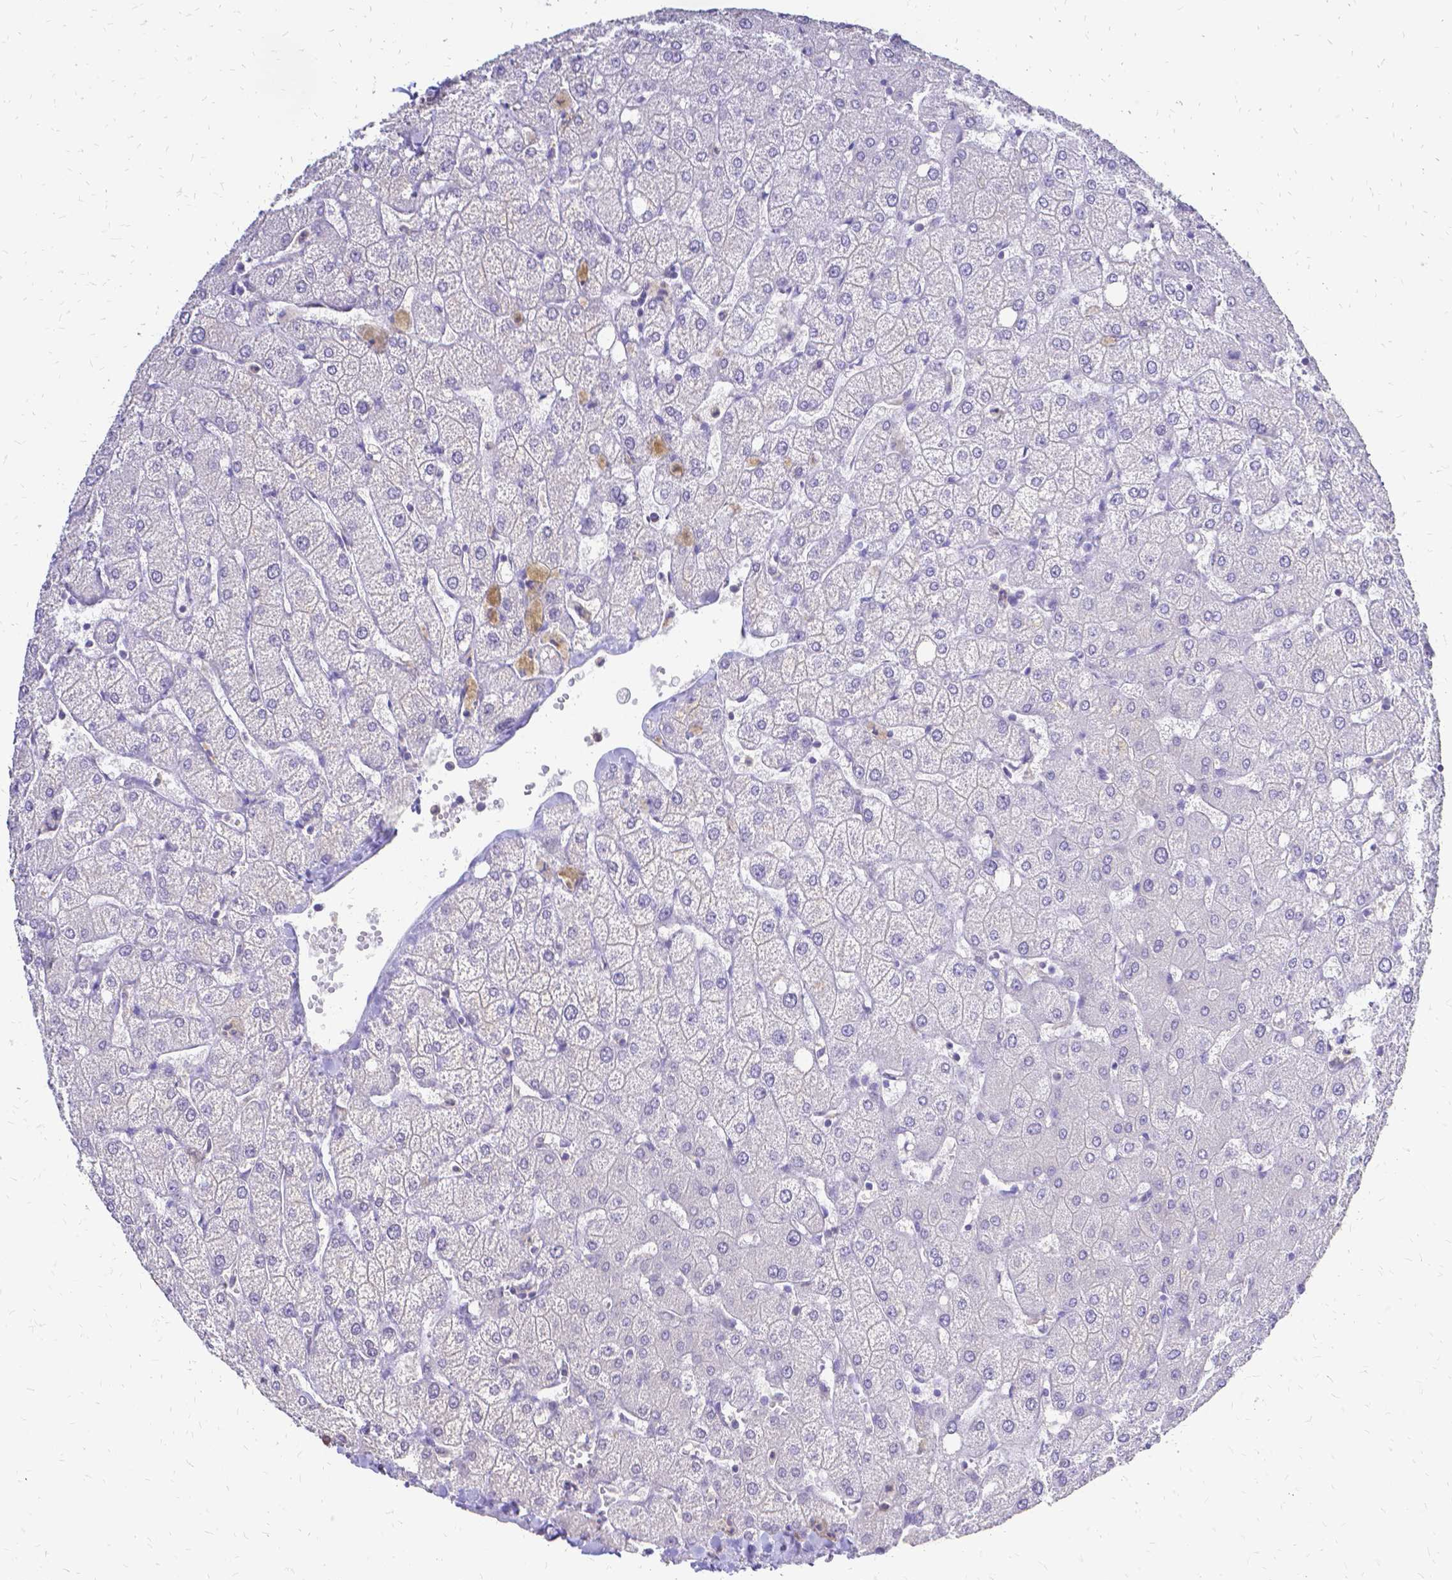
{"staining": {"intensity": "moderate", "quantity": ">75%", "location": "cytoplasmic/membranous"}, "tissue": "liver", "cell_type": "Cholangiocytes", "image_type": "normal", "snomed": [{"axis": "morphology", "description": "Normal tissue, NOS"}, {"axis": "topography", "description": "Liver"}], "caption": "Immunohistochemical staining of unremarkable liver exhibits medium levels of moderate cytoplasmic/membranous staining in approximately >75% of cholangiocytes. (DAB IHC with brightfield microscopy, high magnification).", "gene": "CIB1", "patient": {"sex": "female", "age": 54}}